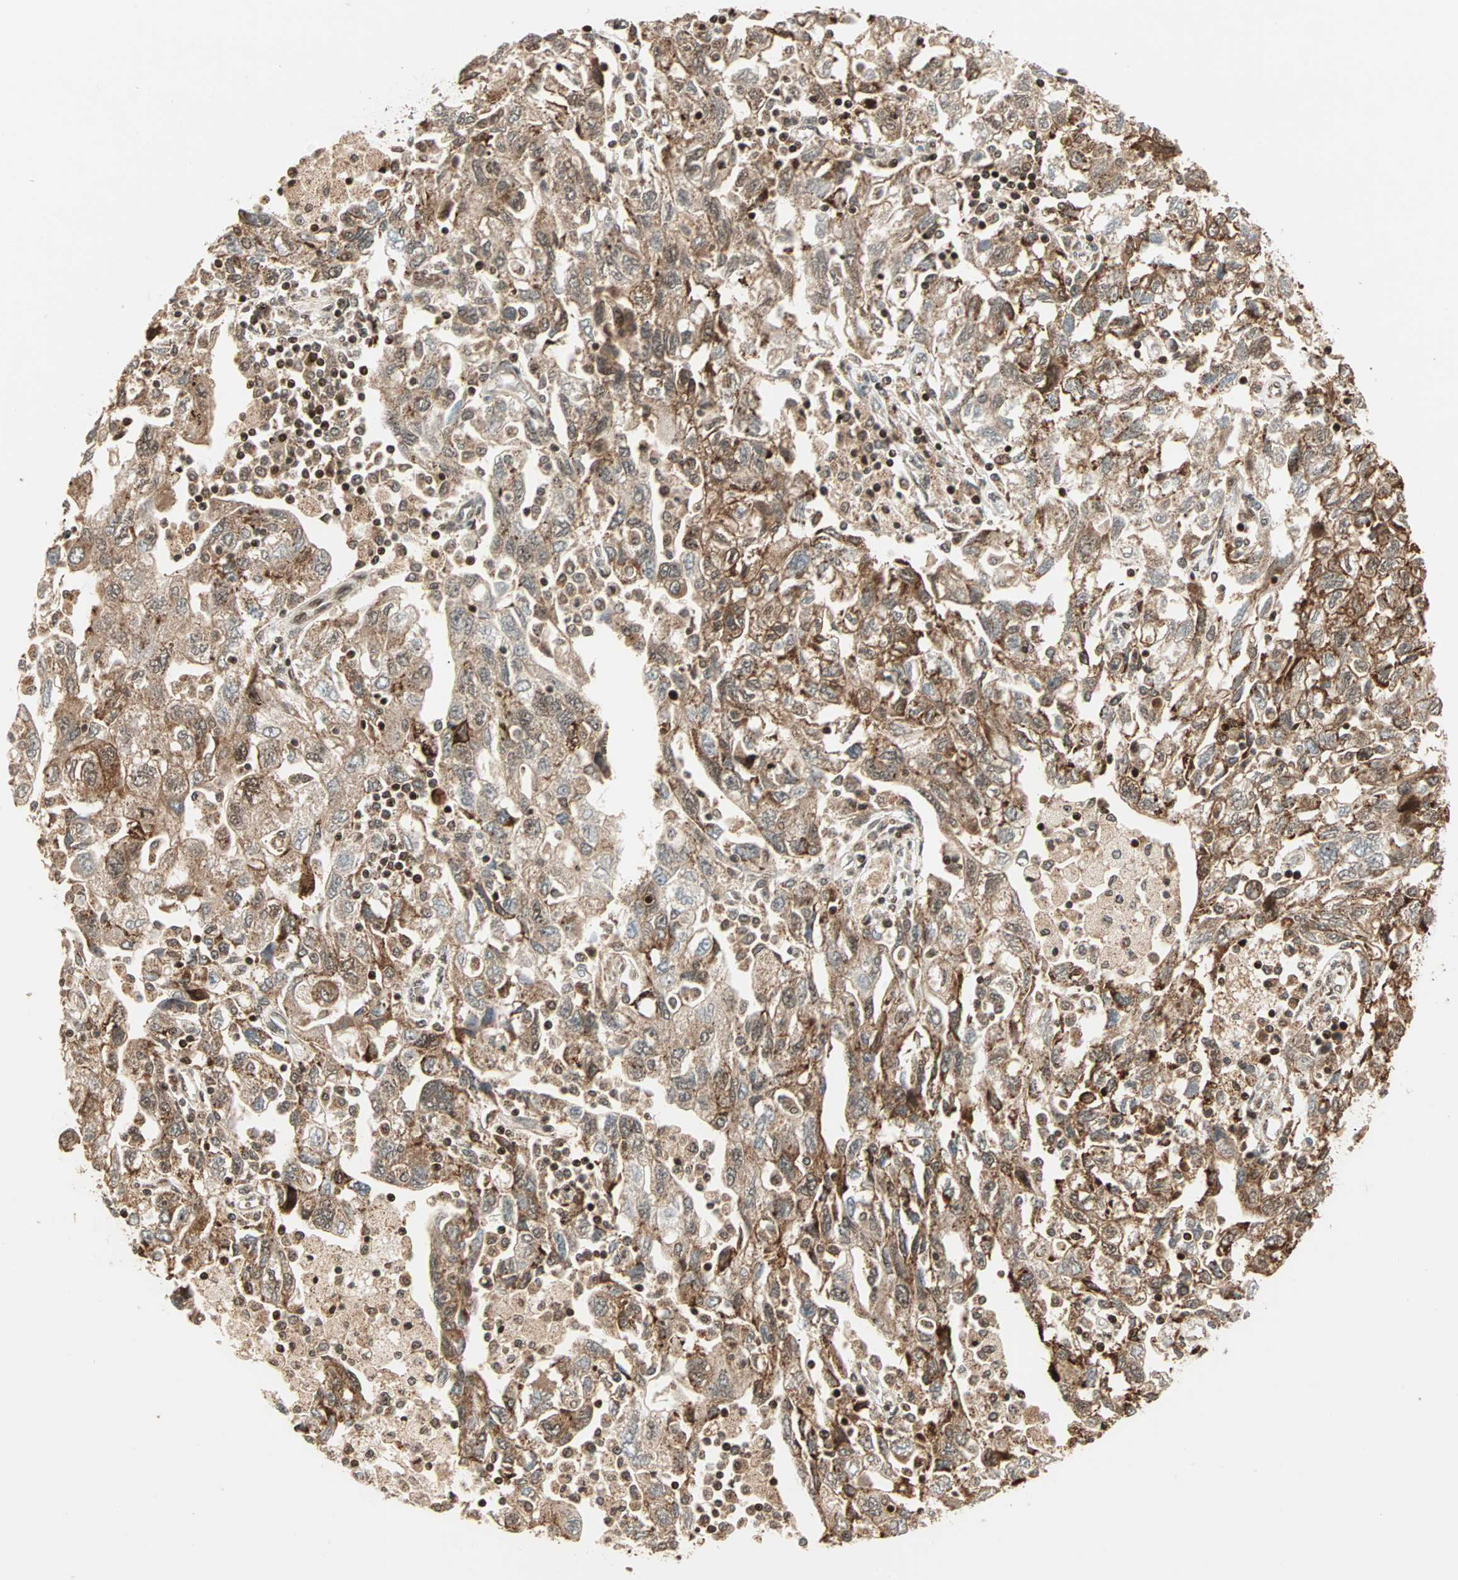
{"staining": {"intensity": "strong", "quantity": ">75%", "location": "cytoplasmic/membranous,nuclear"}, "tissue": "ovarian cancer", "cell_type": "Tumor cells", "image_type": "cancer", "snomed": [{"axis": "morphology", "description": "Carcinoma, NOS"}, {"axis": "morphology", "description": "Cystadenocarcinoma, serous, NOS"}, {"axis": "topography", "description": "Ovary"}], "caption": "The image displays immunohistochemical staining of serous cystadenocarcinoma (ovarian). There is strong cytoplasmic/membranous and nuclear positivity is present in approximately >75% of tumor cells.", "gene": "ZBED9", "patient": {"sex": "female", "age": 69}}